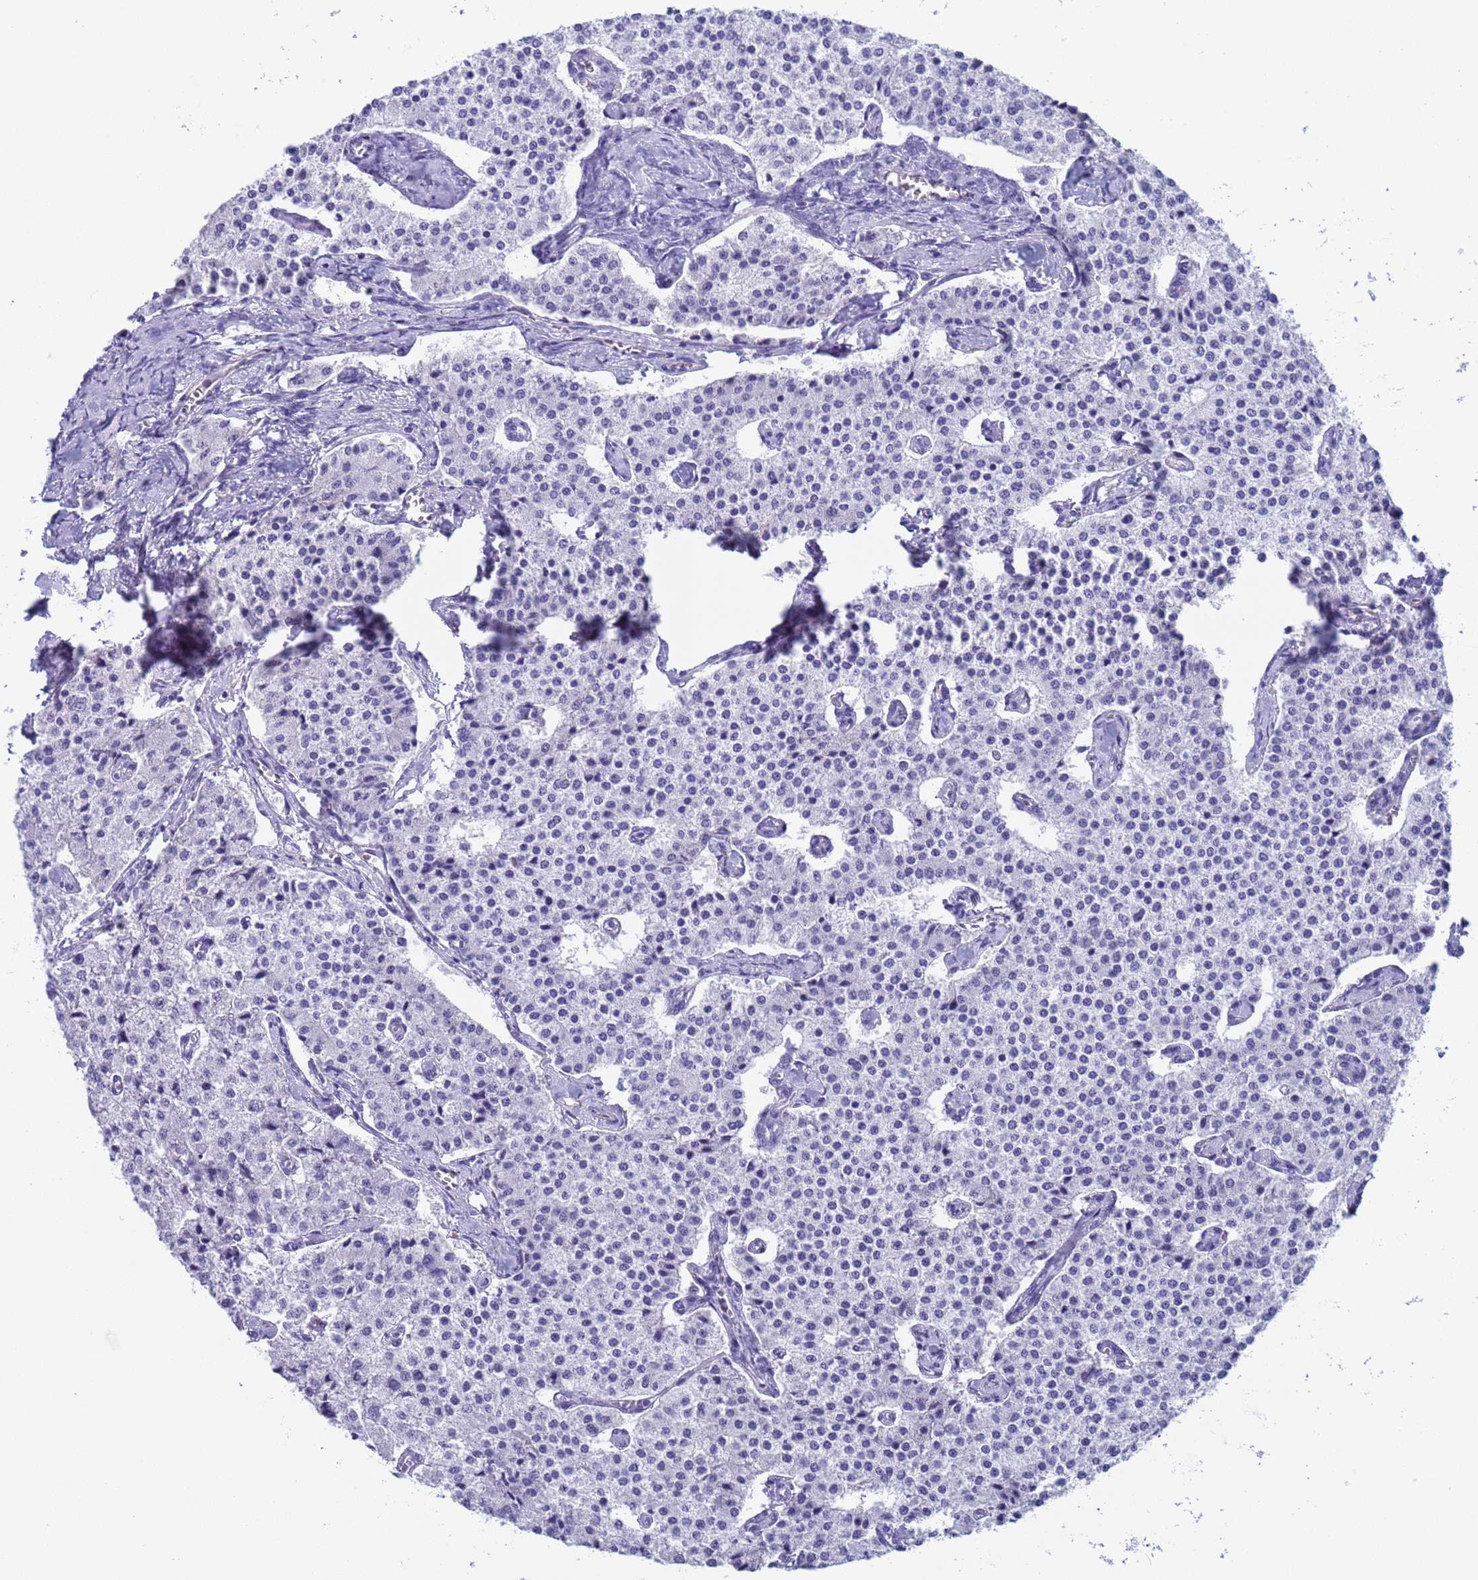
{"staining": {"intensity": "negative", "quantity": "none", "location": "none"}, "tissue": "carcinoid", "cell_type": "Tumor cells", "image_type": "cancer", "snomed": [{"axis": "morphology", "description": "Carcinoid, malignant, NOS"}, {"axis": "topography", "description": "Colon"}], "caption": "Carcinoid stained for a protein using immunohistochemistry (IHC) reveals no staining tumor cells.", "gene": "CKM", "patient": {"sex": "female", "age": 52}}